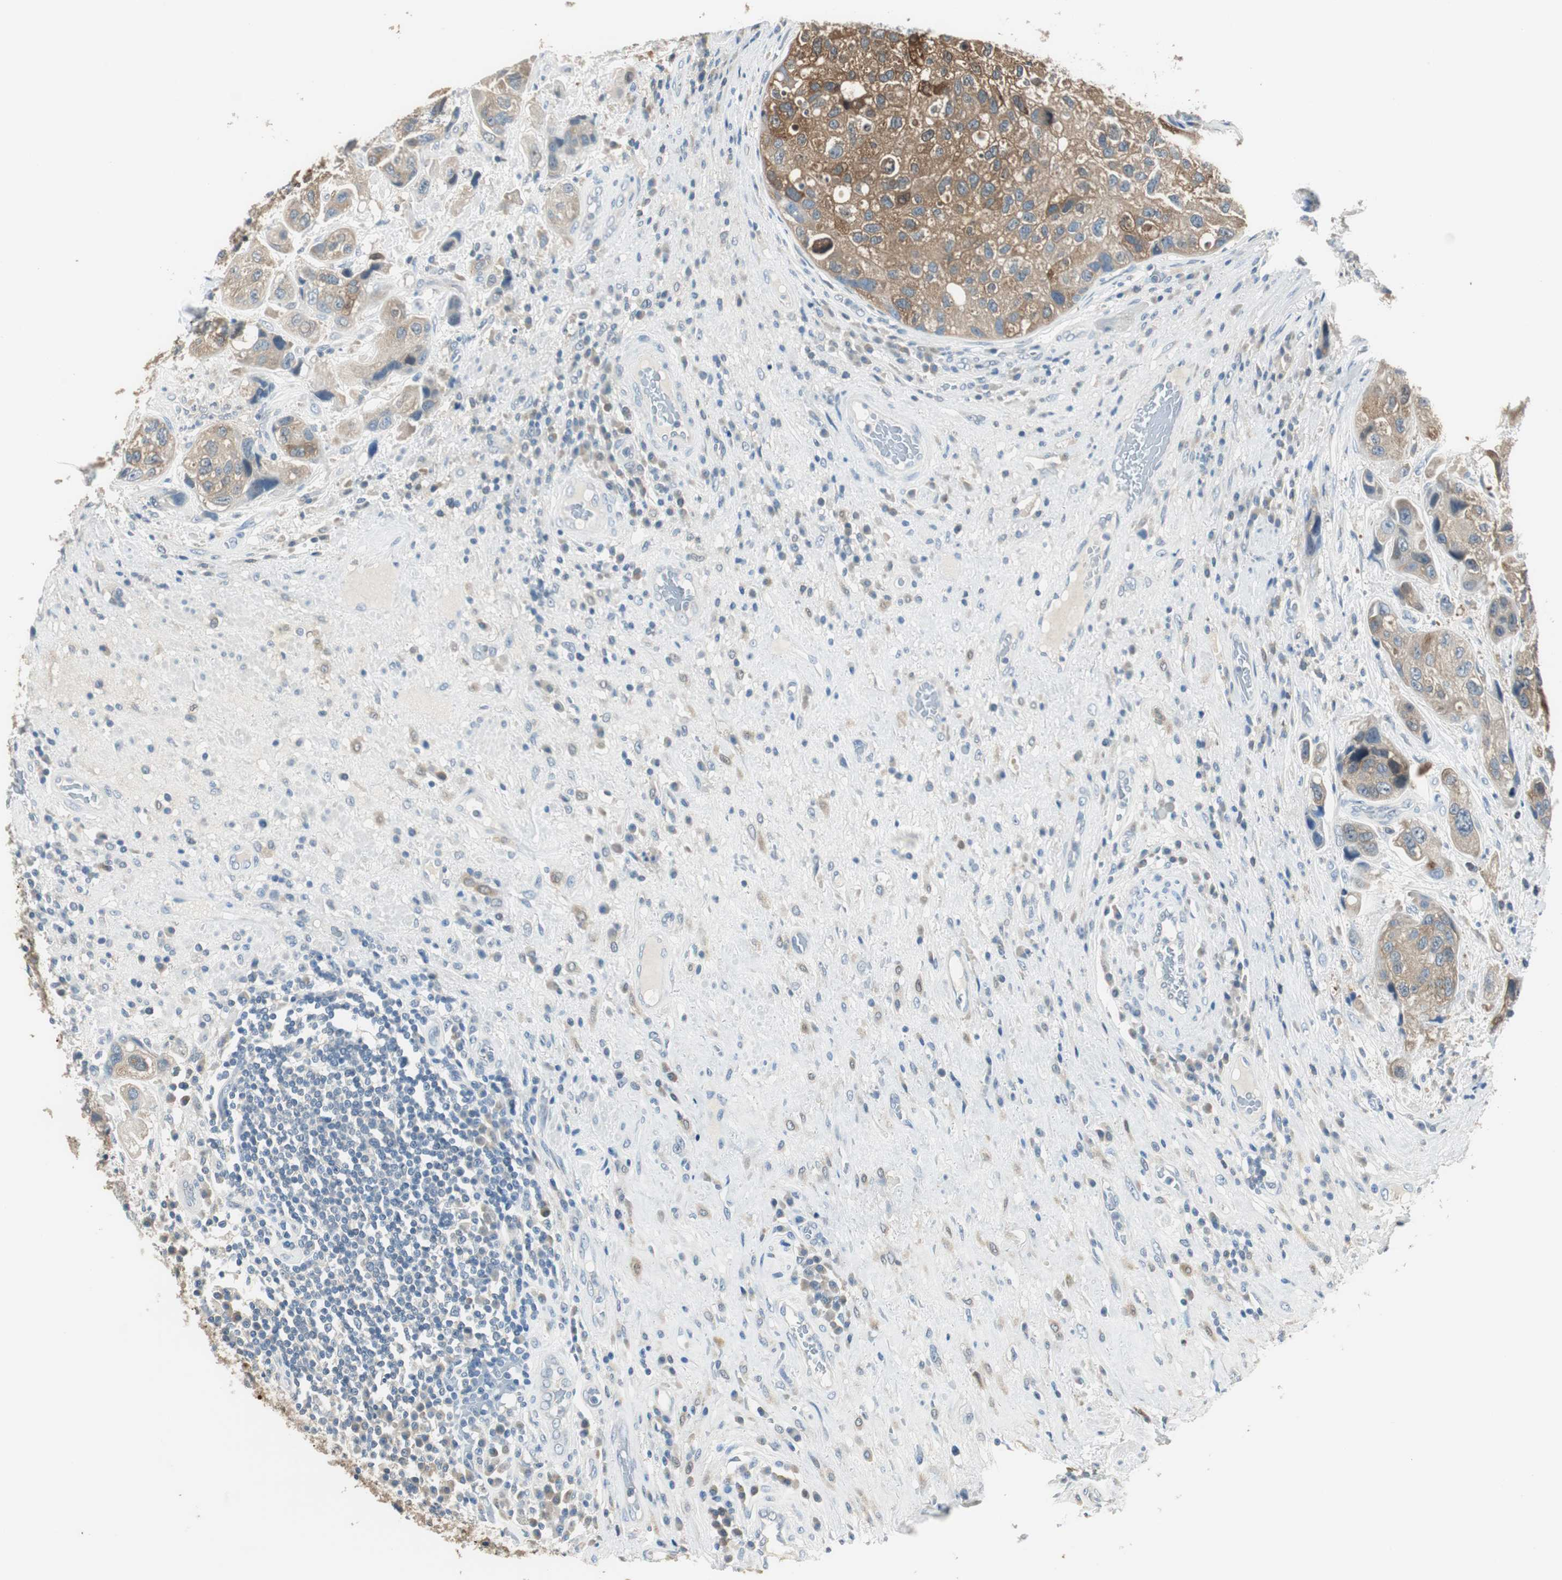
{"staining": {"intensity": "moderate", "quantity": "25%-75%", "location": "cytoplasmic/membranous"}, "tissue": "urothelial cancer", "cell_type": "Tumor cells", "image_type": "cancer", "snomed": [{"axis": "morphology", "description": "Urothelial carcinoma, High grade"}, {"axis": "topography", "description": "Urinary bladder"}], "caption": "High-magnification brightfield microscopy of urothelial cancer stained with DAB (brown) and counterstained with hematoxylin (blue). tumor cells exhibit moderate cytoplasmic/membranous expression is seen in approximately25%-75% of cells. (DAB IHC, brown staining for protein, blue staining for nuclei).", "gene": "MSTO1", "patient": {"sex": "female", "age": 64}}